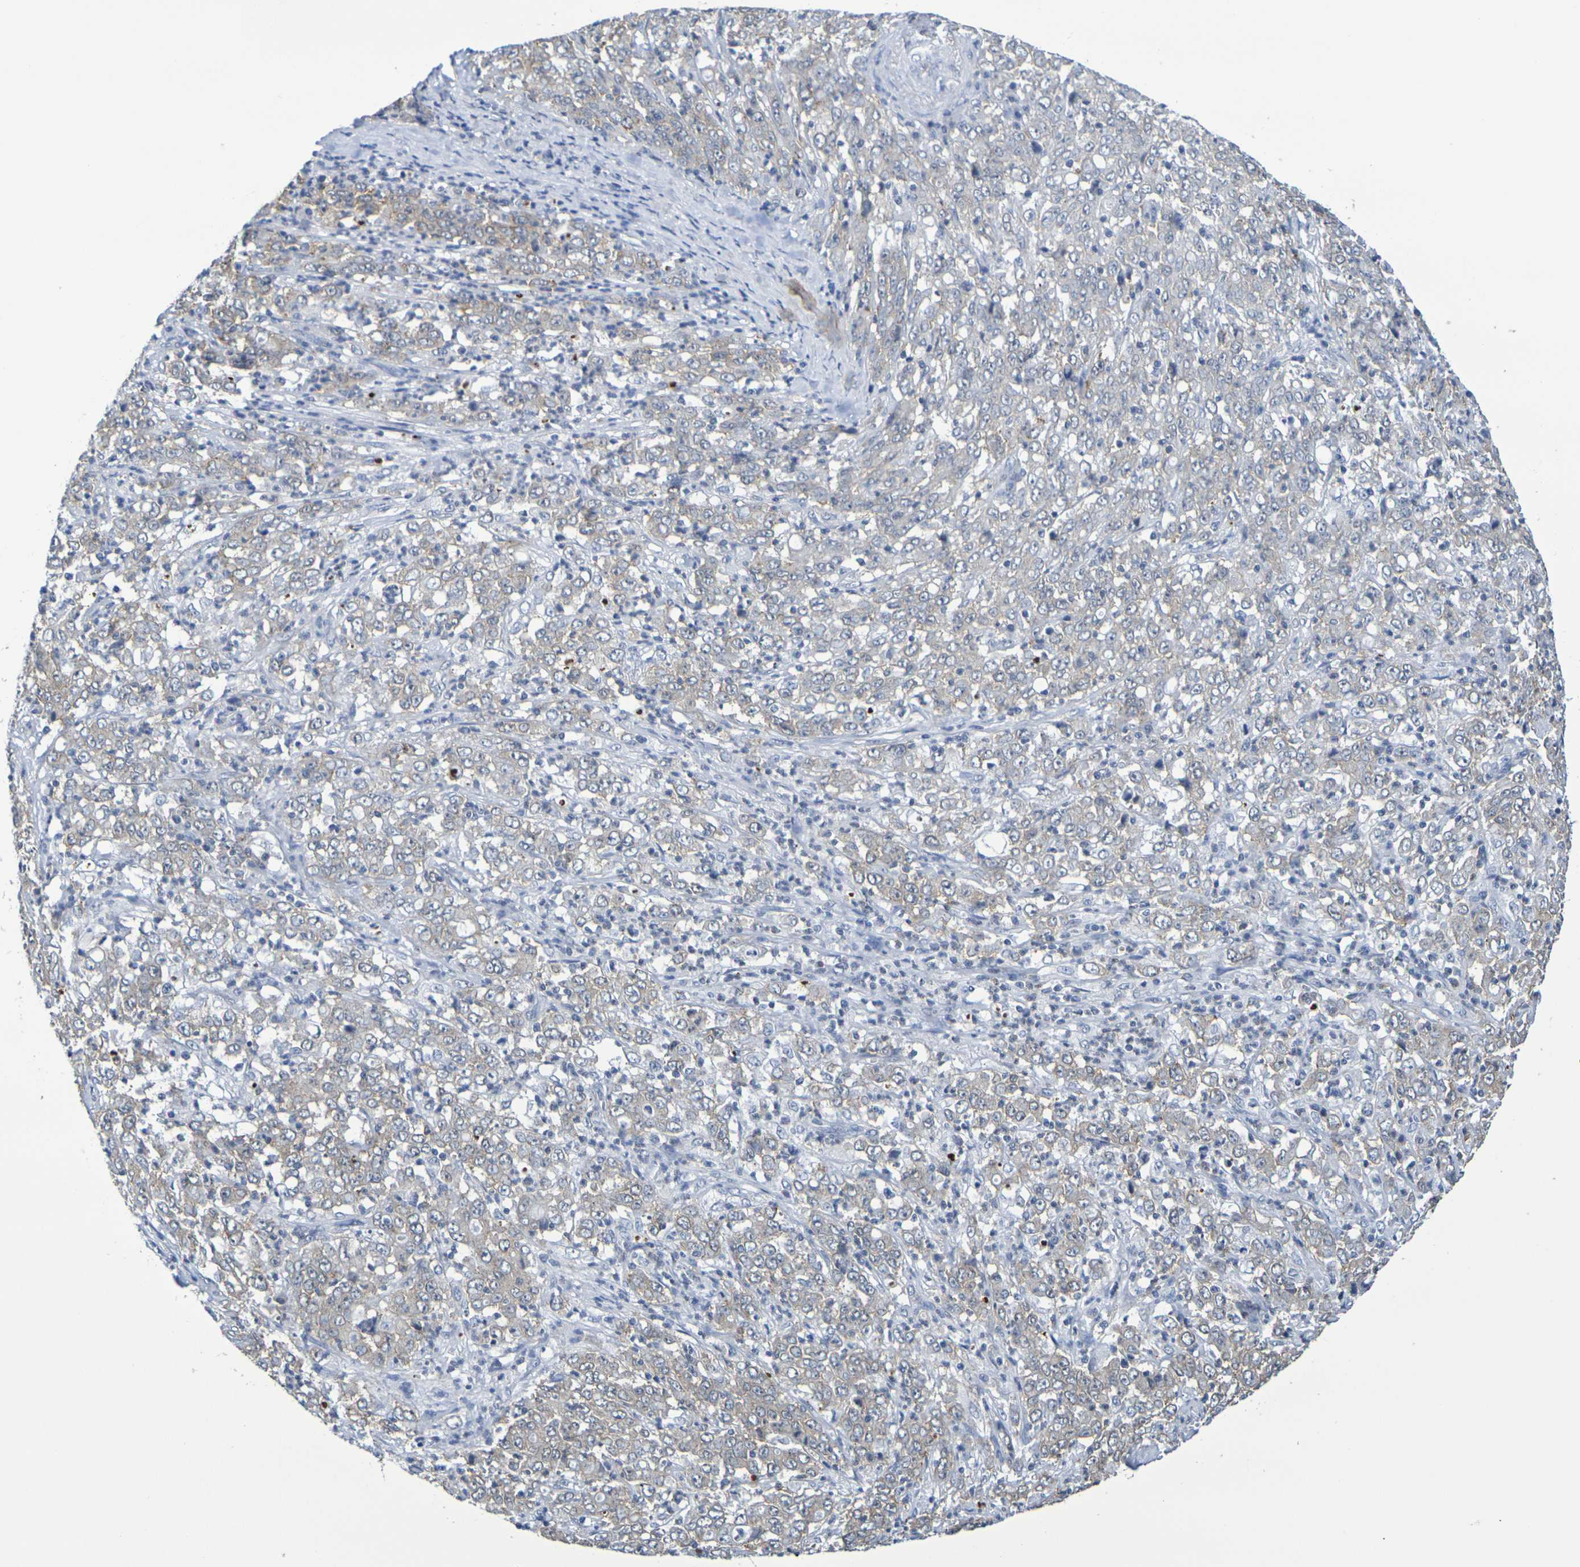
{"staining": {"intensity": "weak", "quantity": "25%-75%", "location": "cytoplasmic/membranous"}, "tissue": "stomach cancer", "cell_type": "Tumor cells", "image_type": "cancer", "snomed": [{"axis": "morphology", "description": "Adenocarcinoma, NOS"}, {"axis": "topography", "description": "Stomach, lower"}], "caption": "The photomicrograph exhibits a brown stain indicating the presence of a protein in the cytoplasmic/membranous of tumor cells in stomach cancer.", "gene": "CHRNB1", "patient": {"sex": "female", "age": 71}}